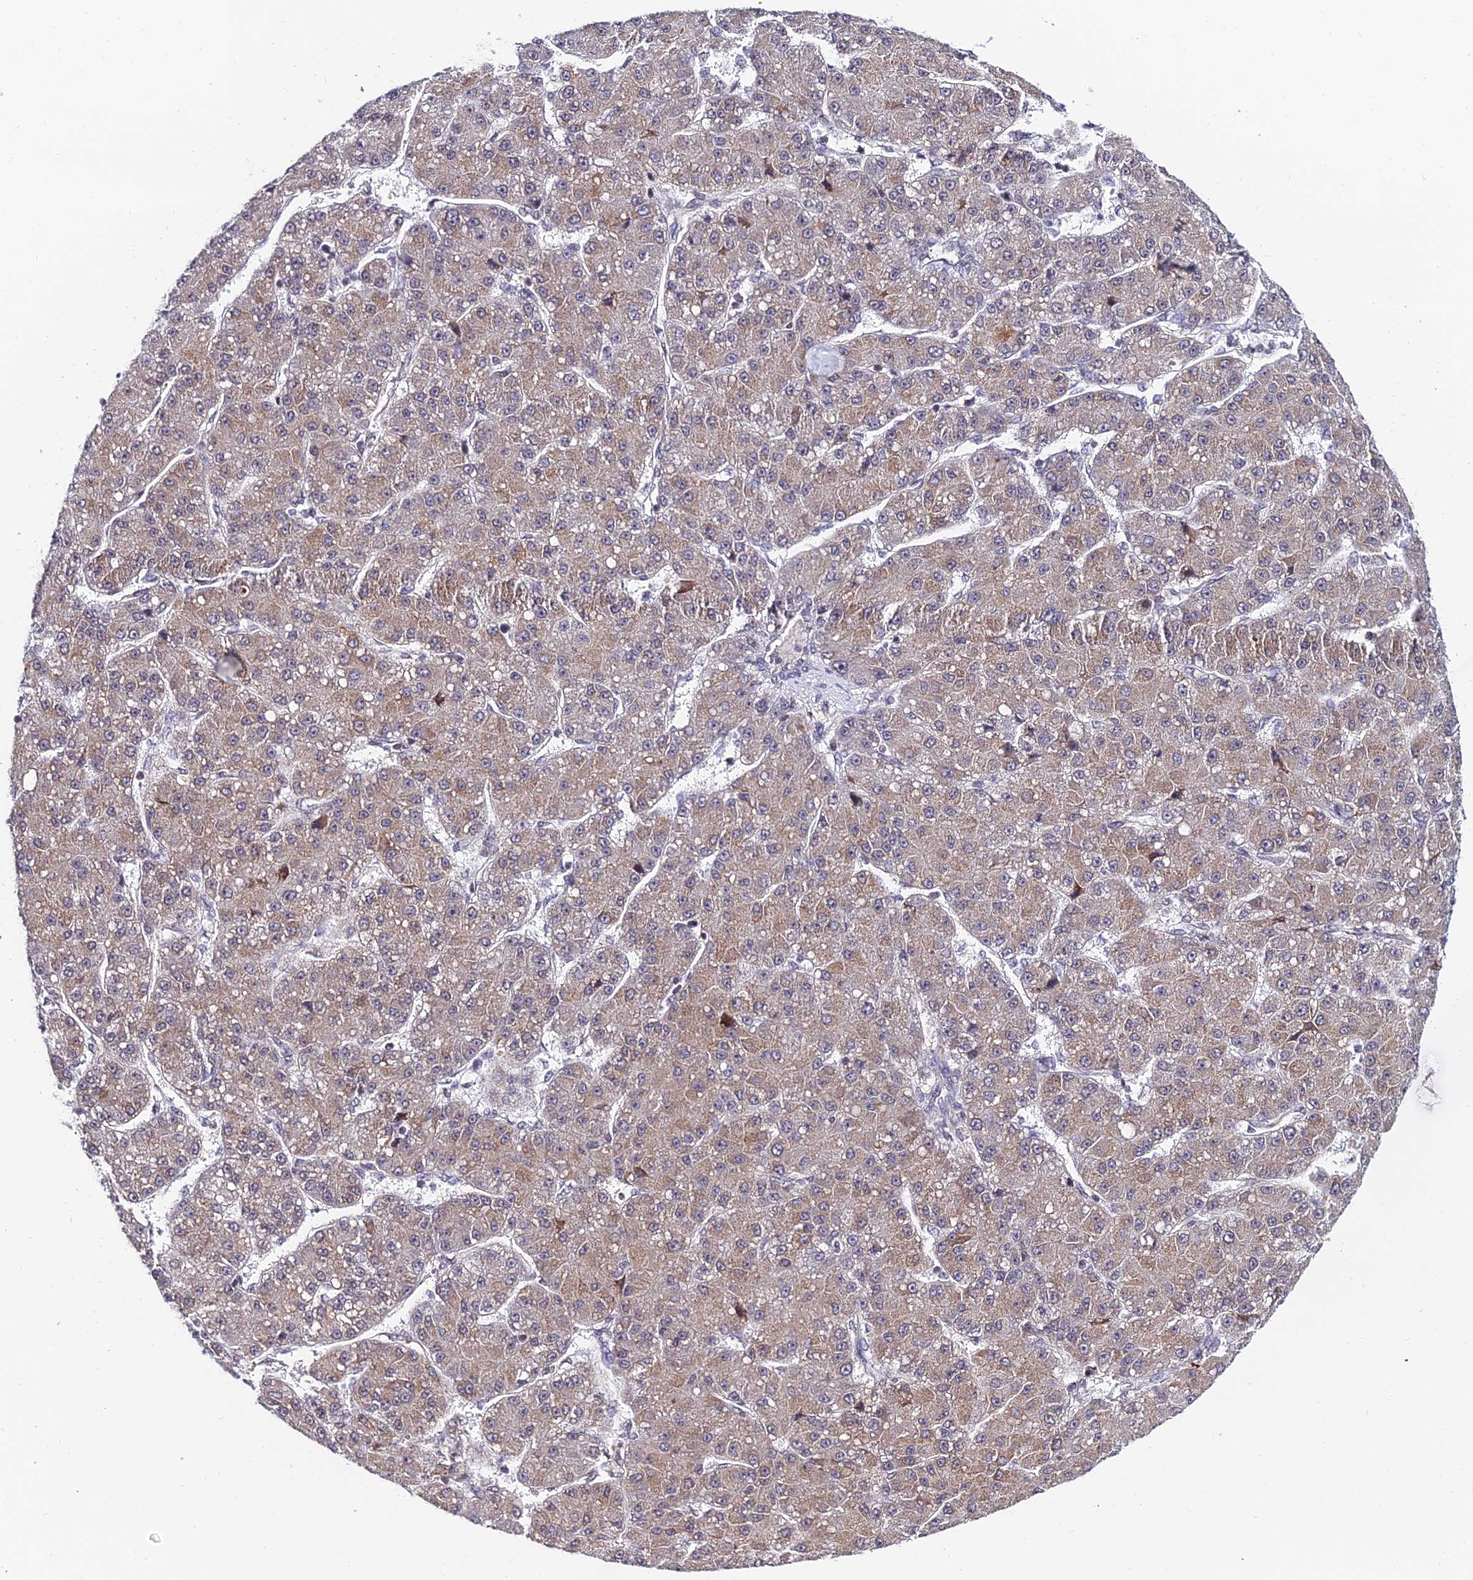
{"staining": {"intensity": "weak", "quantity": "25%-75%", "location": "cytoplasmic/membranous"}, "tissue": "liver cancer", "cell_type": "Tumor cells", "image_type": "cancer", "snomed": [{"axis": "morphology", "description": "Carcinoma, Hepatocellular, NOS"}, {"axis": "topography", "description": "Liver"}], "caption": "A brown stain labels weak cytoplasmic/membranous positivity of a protein in liver cancer (hepatocellular carcinoma) tumor cells.", "gene": "CDNF", "patient": {"sex": "male", "age": 67}}